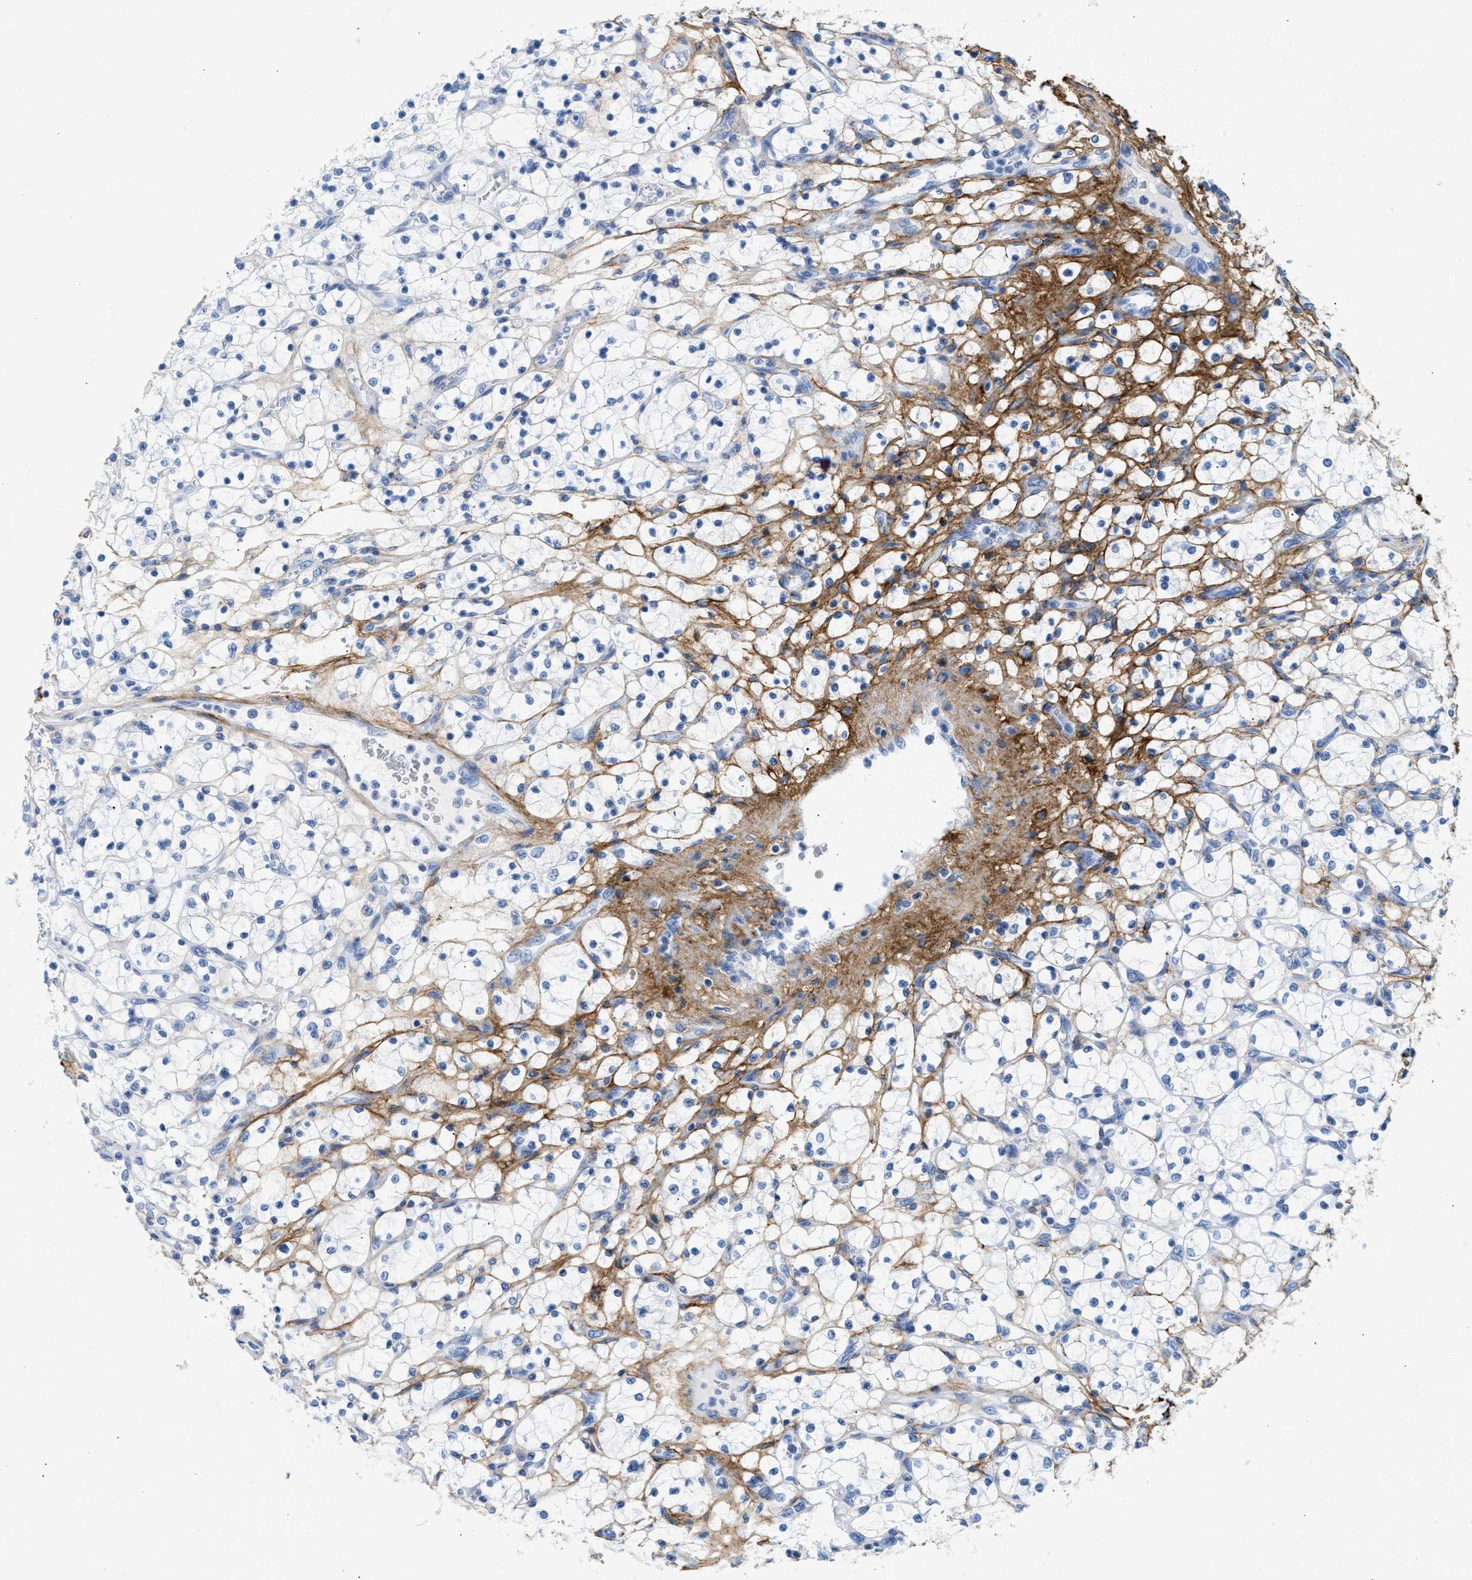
{"staining": {"intensity": "negative", "quantity": "none", "location": "none"}, "tissue": "renal cancer", "cell_type": "Tumor cells", "image_type": "cancer", "snomed": [{"axis": "morphology", "description": "Adenocarcinoma, NOS"}, {"axis": "topography", "description": "Kidney"}], "caption": "An IHC image of renal cancer (adenocarcinoma) is shown. There is no staining in tumor cells of renal cancer (adenocarcinoma). (Immunohistochemistry, brightfield microscopy, high magnification).", "gene": "TNR", "patient": {"sex": "female", "age": 69}}